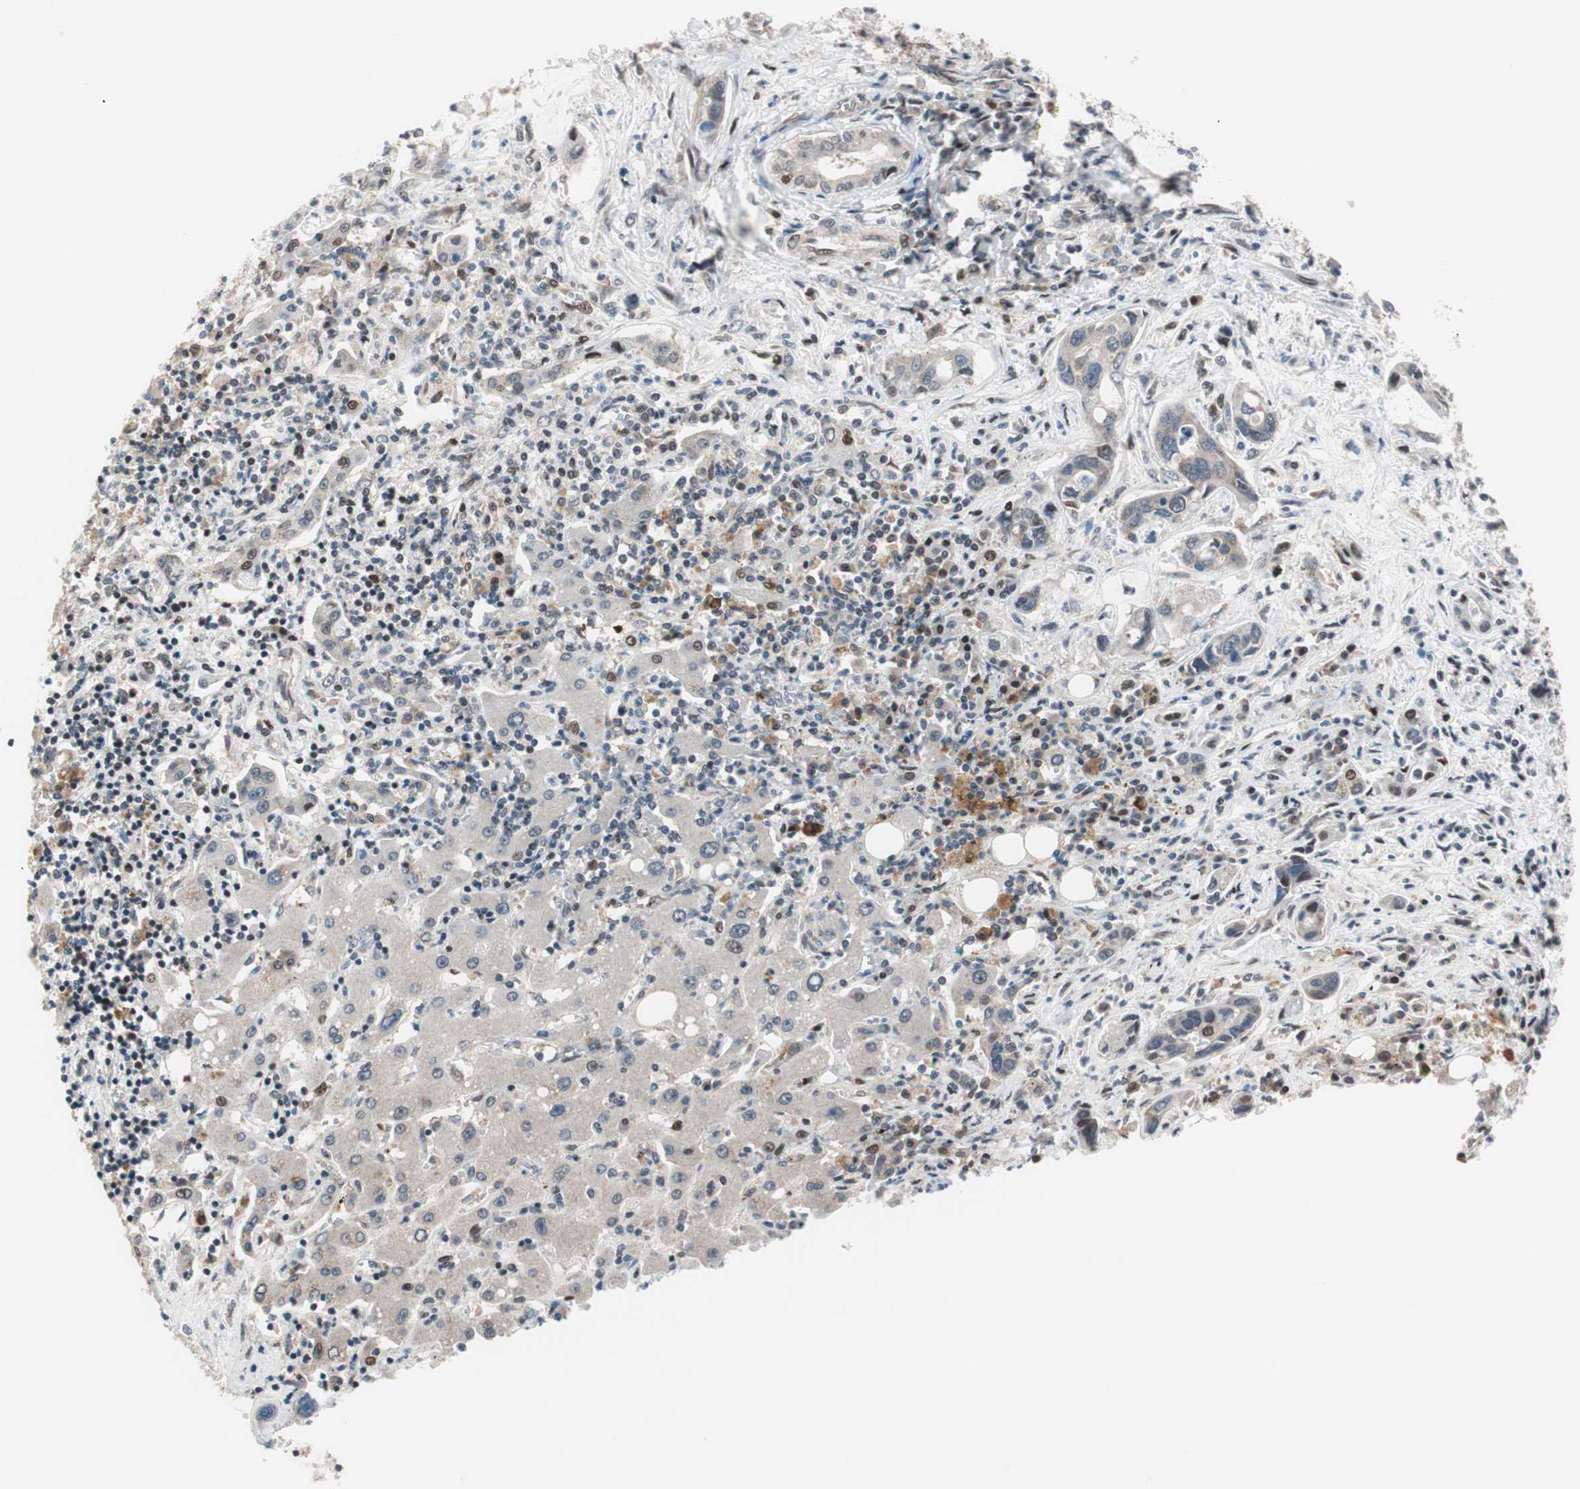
{"staining": {"intensity": "negative", "quantity": "none", "location": "none"}, "tissue": "liver cancer", "cell_type": "Tumor cells", "image_type": "cancer", "snomed": [{"axis": "morphology", "description": "Cholangiocarcinoma"}, {"axis": "topography", "description": "Liver"}], "caption": "The immunohistochemistry micrograph has no significant positivity in tumor cells of liver cancer (cholangiocarcinoma) tissue.", "gene": "POLH", "patient": {"sex": "female", "age": 65}}